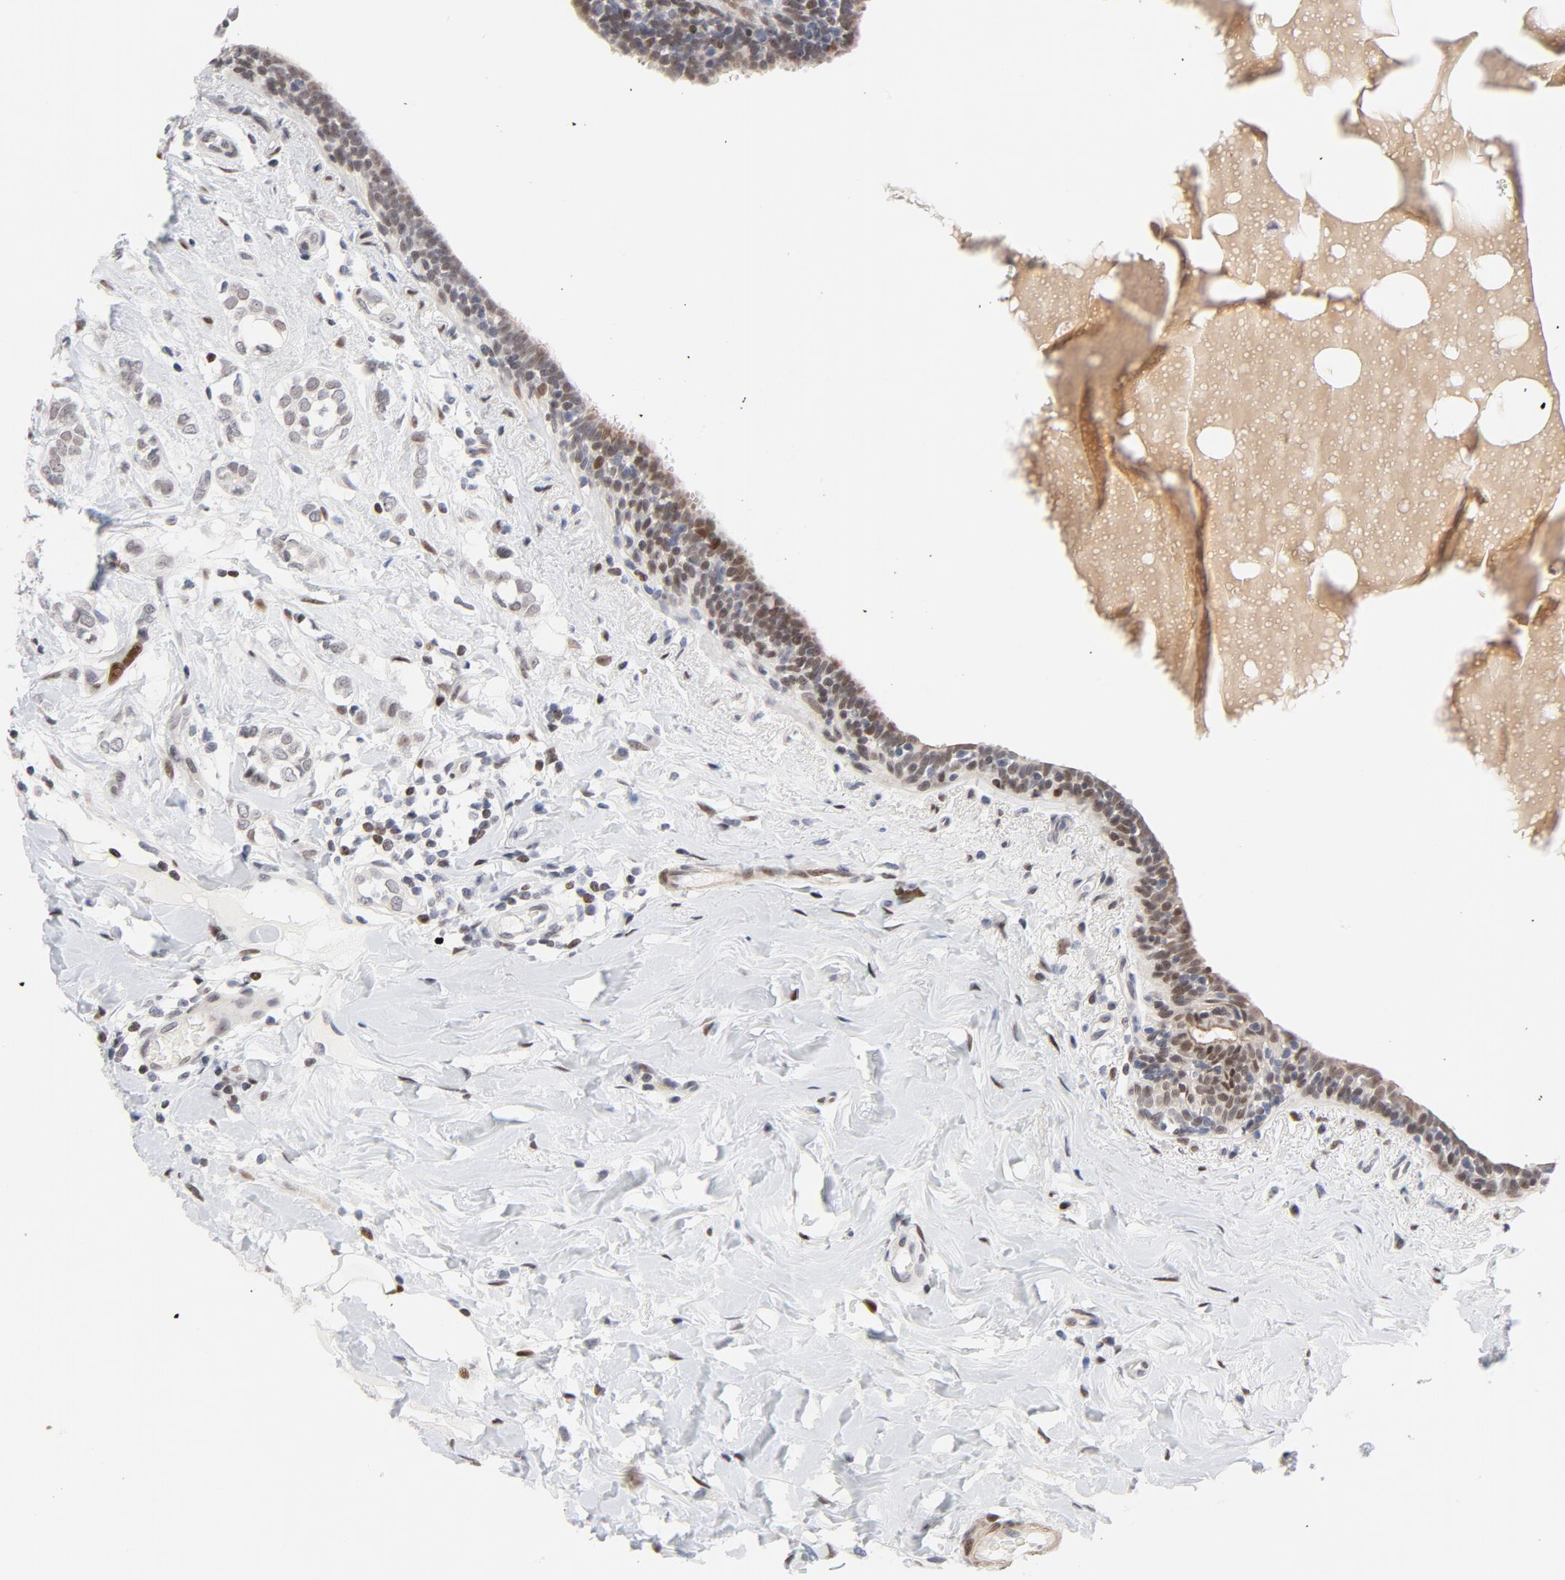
{"staining": {"intensity": "weak", "quantity": "<25%", "location": "nuclear"}, "tissue": "breast cancer", "cell_type": "Tumor cells", "image_type": "cancer", "snomed": [{"axis": "morphology", "description": "Normal tissue, NOS"}, {"axis": "morphology", "description": "Lobular carcinoma"}, {"axis": "topography", "description": "Breast"}], "caption": "Tumor cells show no significant protein expression in breast cancer (lobular carcinoma).", "gene": "NFIC", "patient": {"sex": "female", "age": 47}}